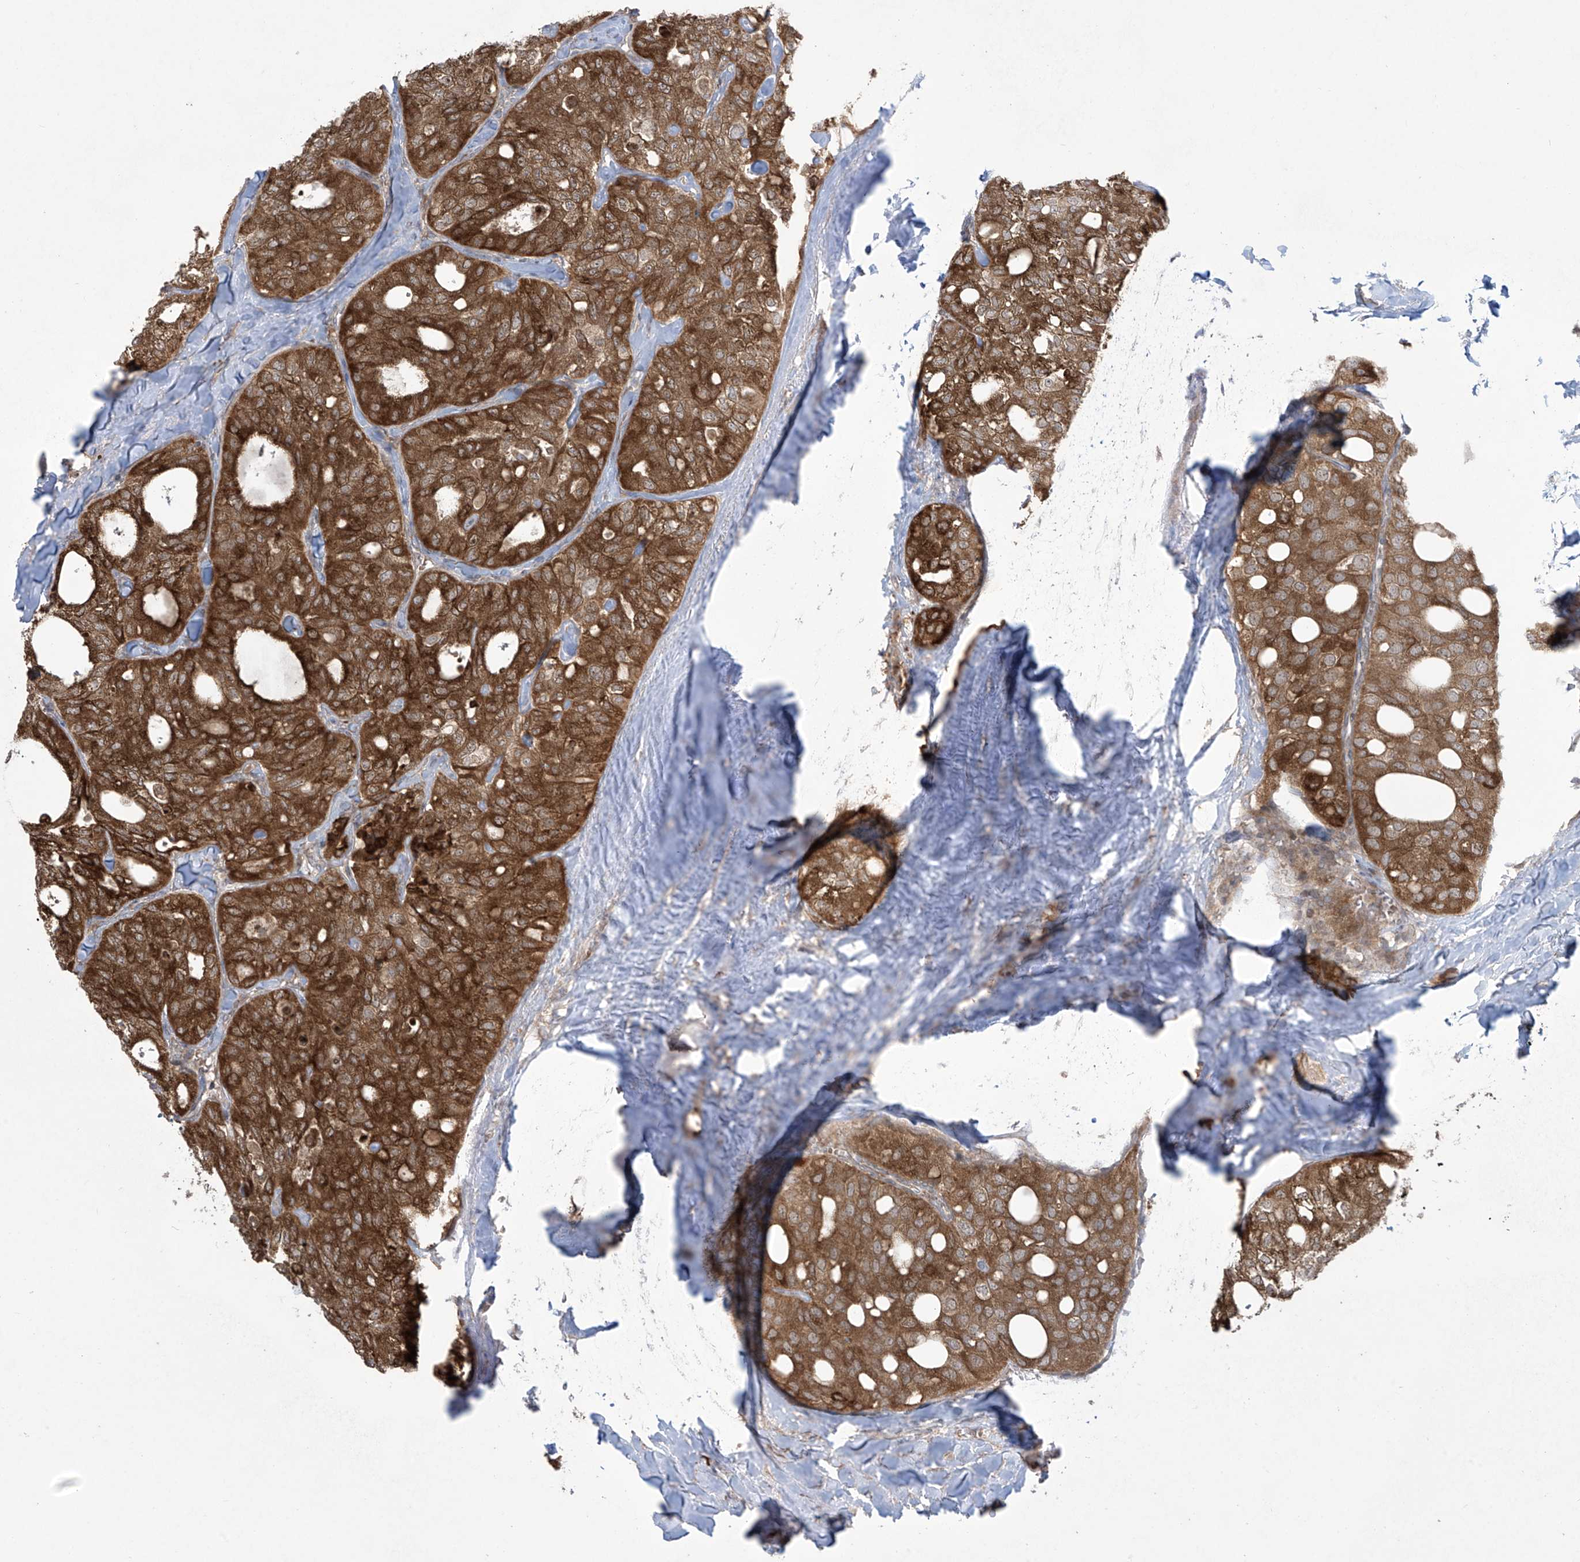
{"staining": {"intensity": "strong", "quantity": ">75%", "location": "cytoplasmic/membranous"}, "tissue": "thyroid cancer", "cell_type": "Tumor cells", "image_type": "cancer", "snomed": [{"axis": "morphology", "description": "Follicular adenoma carcinoma, NOS"}, {"axis": "topography", "description": "Thyroid gland"}], "caption": "The immunohistochemical stain highlights strong cytoplasmic/membranous positivity in tumor cells of thyroid follicular adenoma carcinoma tissue.", "gene": "PPAT", "patient": {"sex": "male", "age": 75}}